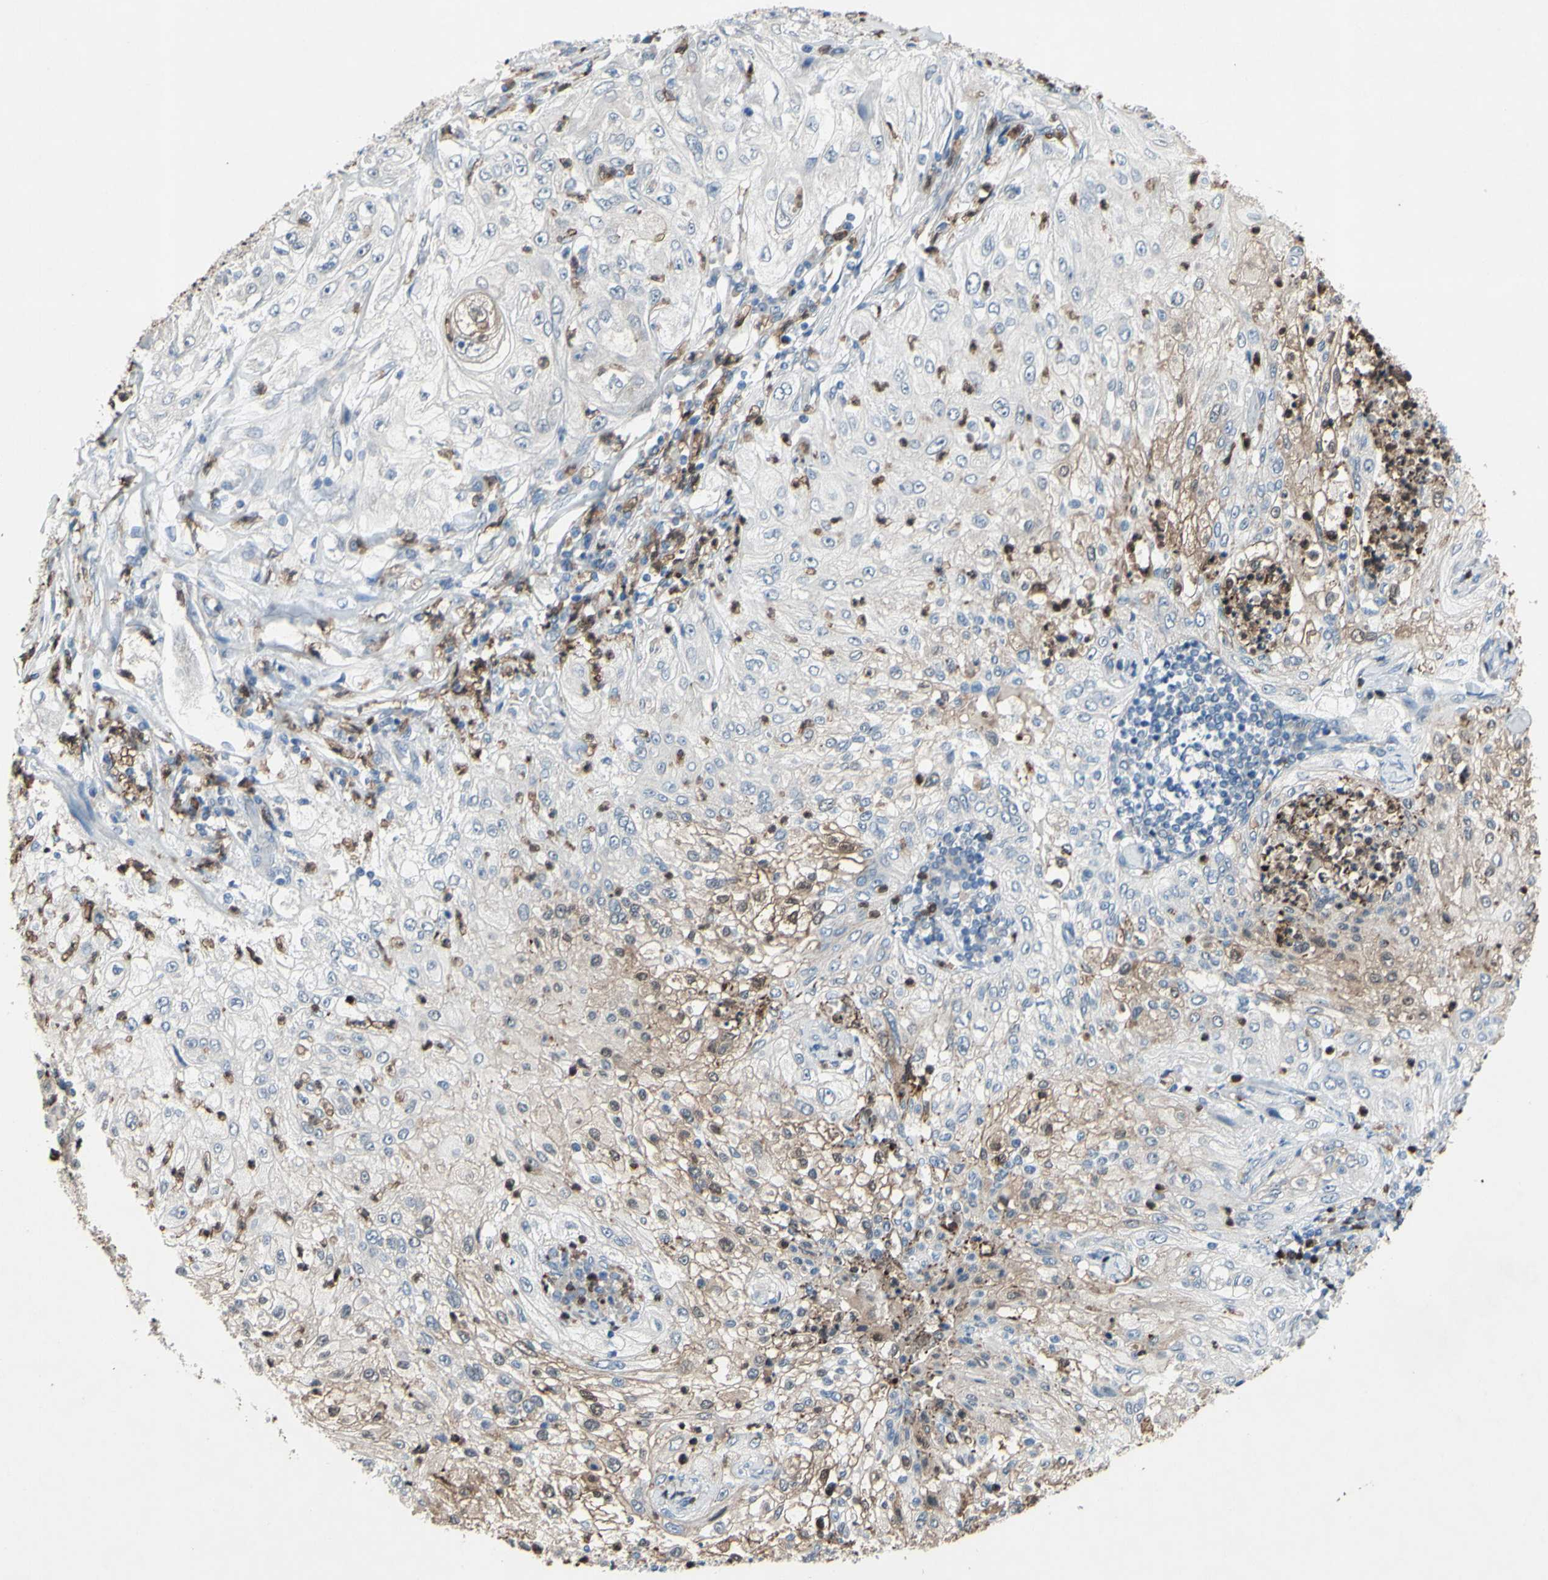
{"staining": {"intensity": "moderate", "quantity": ">75%", "location": "cytoplasmic/membranous"}, "tissue": "lung cancer", "cell_type": "Tumor cells", "image_type": "cancer", "snomed": [{"axis": "morphology", "description": "Inflammation, NOS"}, {"axis": "morphology", "description": "Squamous cell carcinoma, NOS"}, {"axis": "topography", "description": "Lymph node"}, {"axis": "topography", "description": "Soft tissue"}, {"axis": "topography", "description": "Lung"}], "caption": "Immunohistochemistry staining of squamous cell carcinoma (lung), which displays medium levels of moderate cytoplasmic/membranous expression in about >75% of tumor cells indicating moderate cytoplasmic/membranous protein staining. The staining was performed using DAB (3,3'-diaminobenzidine) (brown) for protein detection and nuclei were counterstained in hematoxylin (blue).", "gene": "GRAMD2B", "patient": {"sex": "male", "age": 66}}